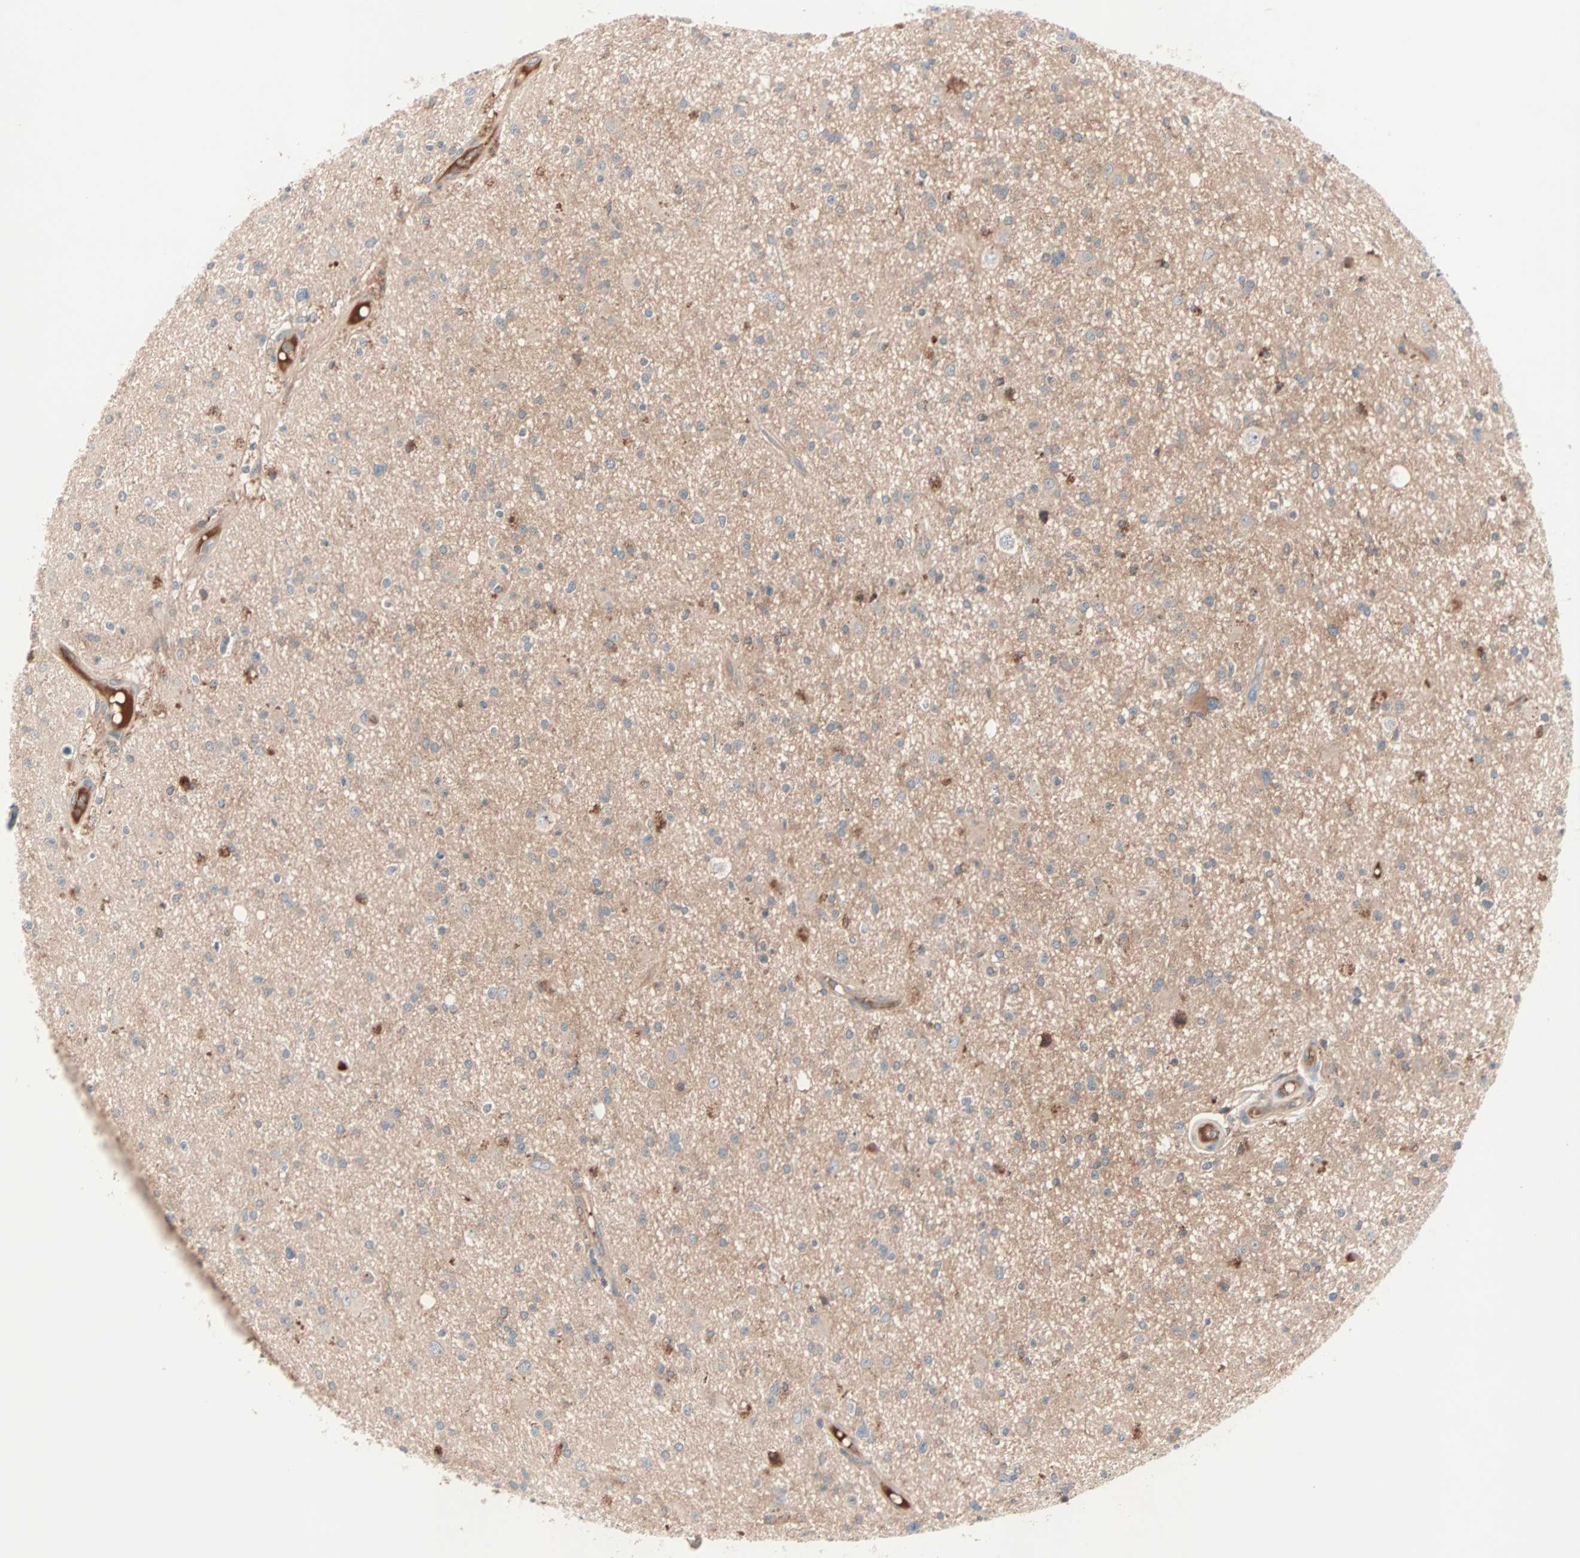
{"staining": {"intensity": "weak", "quantity": "25%-75%", "location": "cytoplasmic/membranous"}, "tissue": "glioma", "cell_type": "Tumor cells", "image_type": "cancer", "snomed": [{"axis": "morphology", "description": "Glioma, malignant, High grade"}, {"axis": "topography", "description": "Brain"}], "caption": "Immunohistochemical staining of glioma exhibits low levels of weak cytoplasmic/membranous protein positivity in about 25%-75% of tumor cells.", "gene": "CAD", "patient": {"sex": "male", "age": 33}}